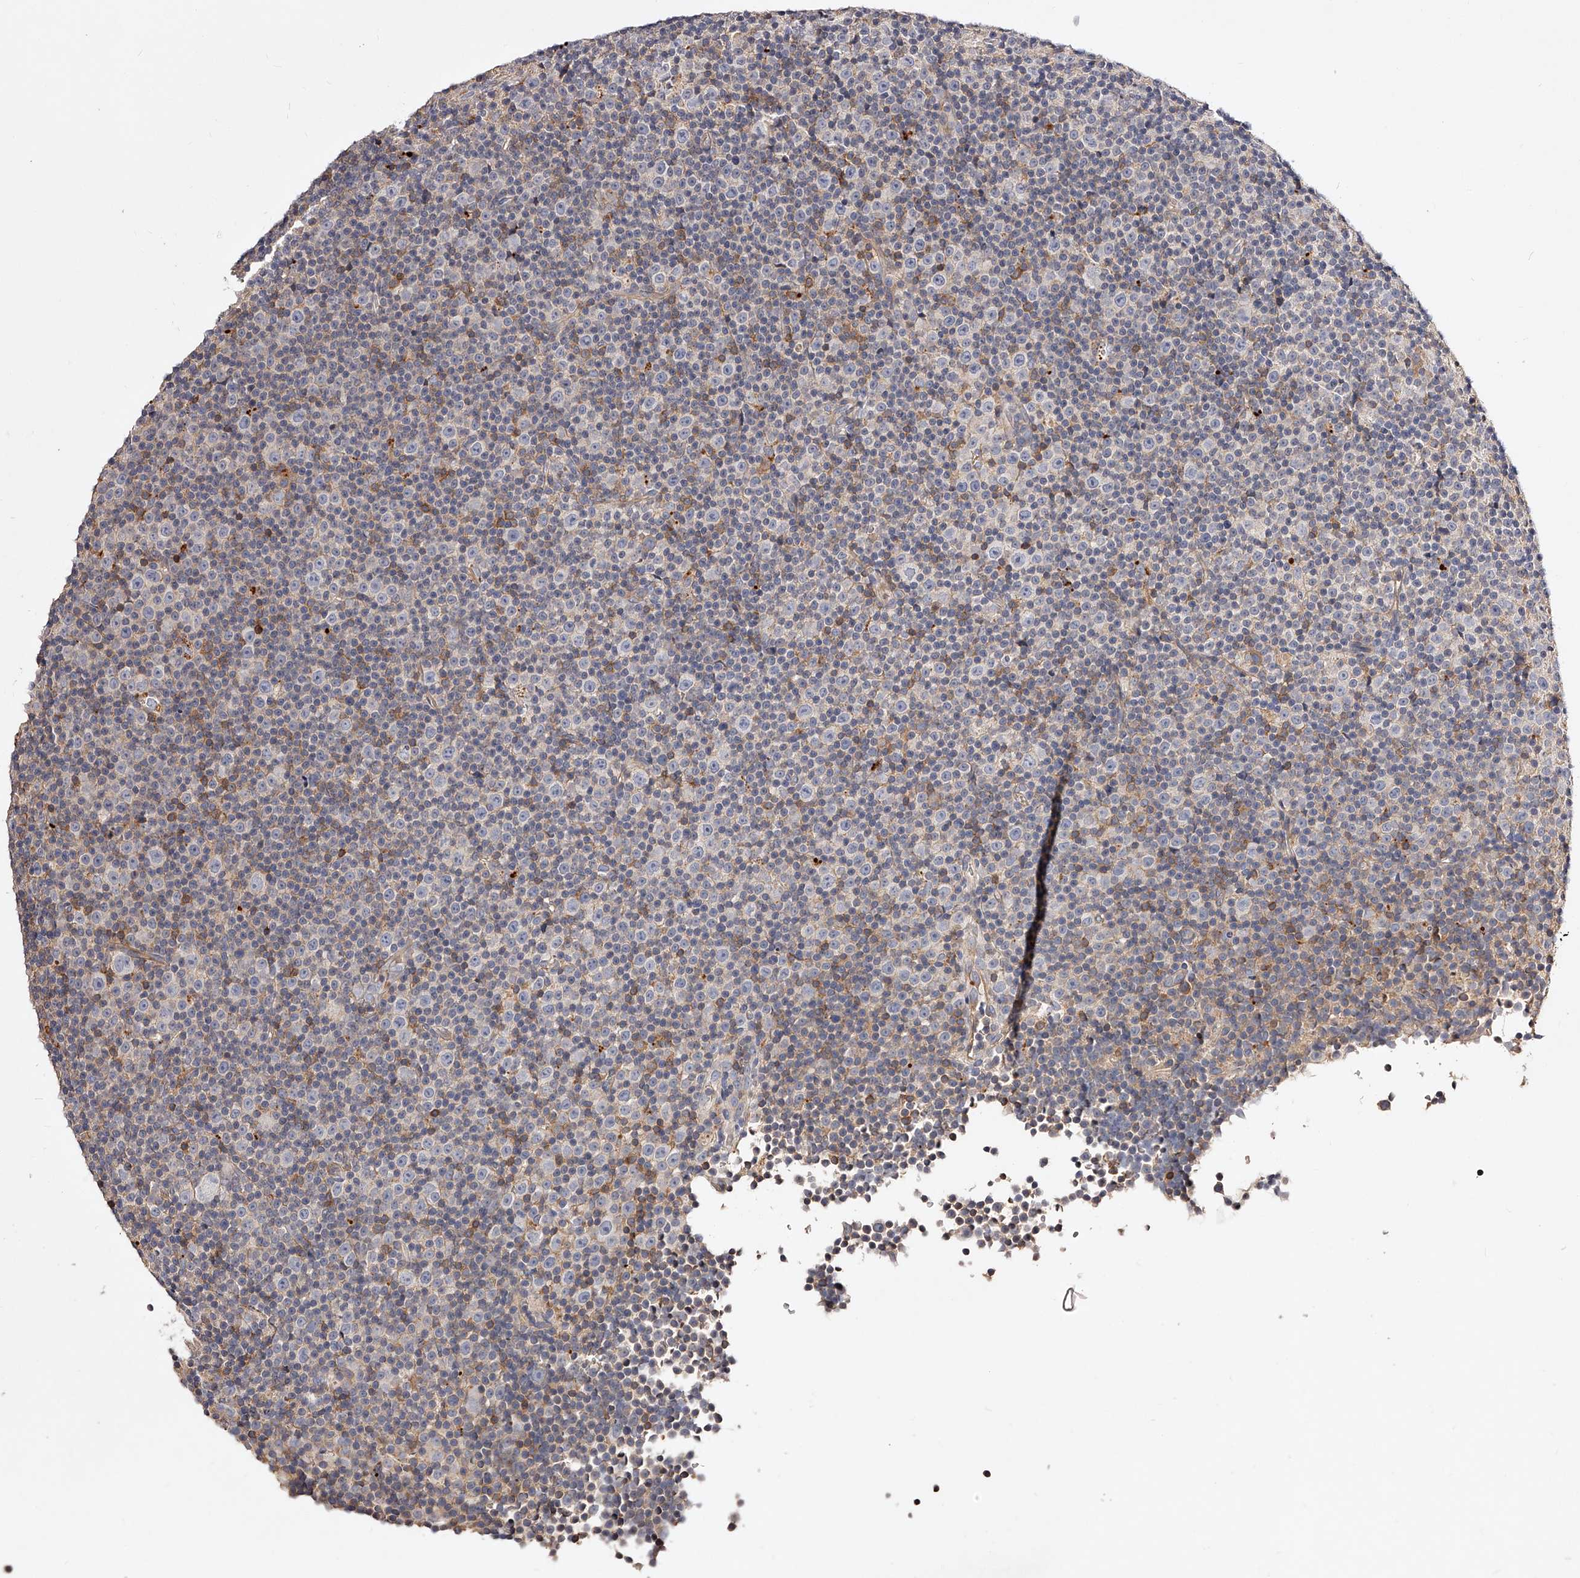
{"staining": {"intensity": "negative", "quantity": "none", "location": "none"}, "tissue": "lymphoma", "cell_type": "Tumor cells", "image_type": "cancer", "snomed": [{"axis": "morphology", "description": "Malignant lymphoma, non-Hodgkin's type, Low grade"}, {"axis": "topography", "description": "Lymph node"}], "caption": "Micrograph shows no protein staining in tumor cells of low-grade malignant lymphoma, non-Hodgkin's type tissue. (Immunohistochemistry, brightfield microscopy, high magnification).", "gene": "PHACTR1", "patient": {"sex": "female", "age": 67}}